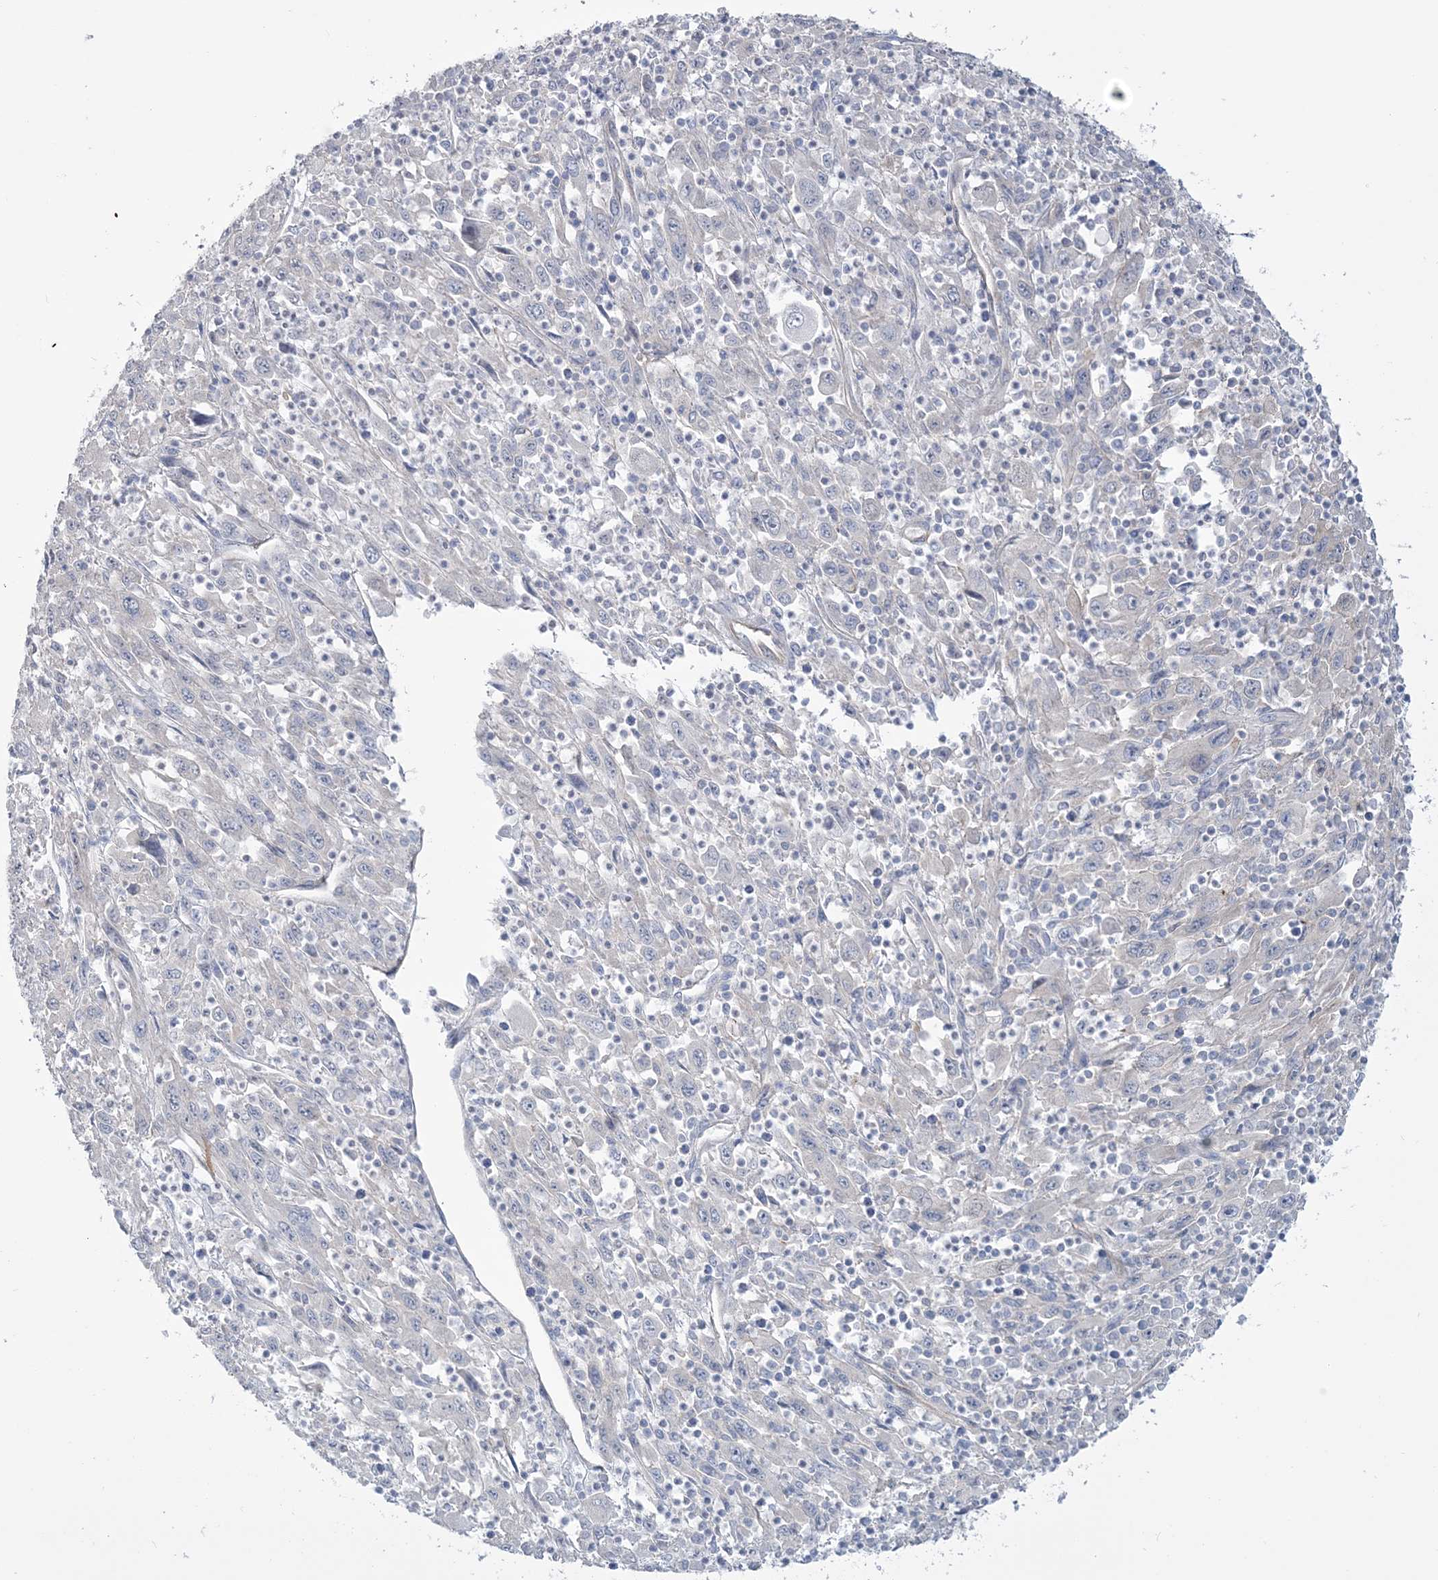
{"staining": {"intensity": "weak", "quantity": "<25%", "location": "cytoplasmic/membranous"}, "tissue": "melanoma", "cell_type": "Tumor cells", "image_type": "cancer", "snomed": [{"axis": "morphology", "description": "Malignant melanoma, Metastatic site"}, {"axis": "topography", "description": "Skin"}], "caption": "Malignant melanoma (metastatic site) was stained to show a protein in brown. There is no significant expression in tumor cells.", "gene": "RAB11FIP5", "patient": {"sex": "female", "age": 56}}